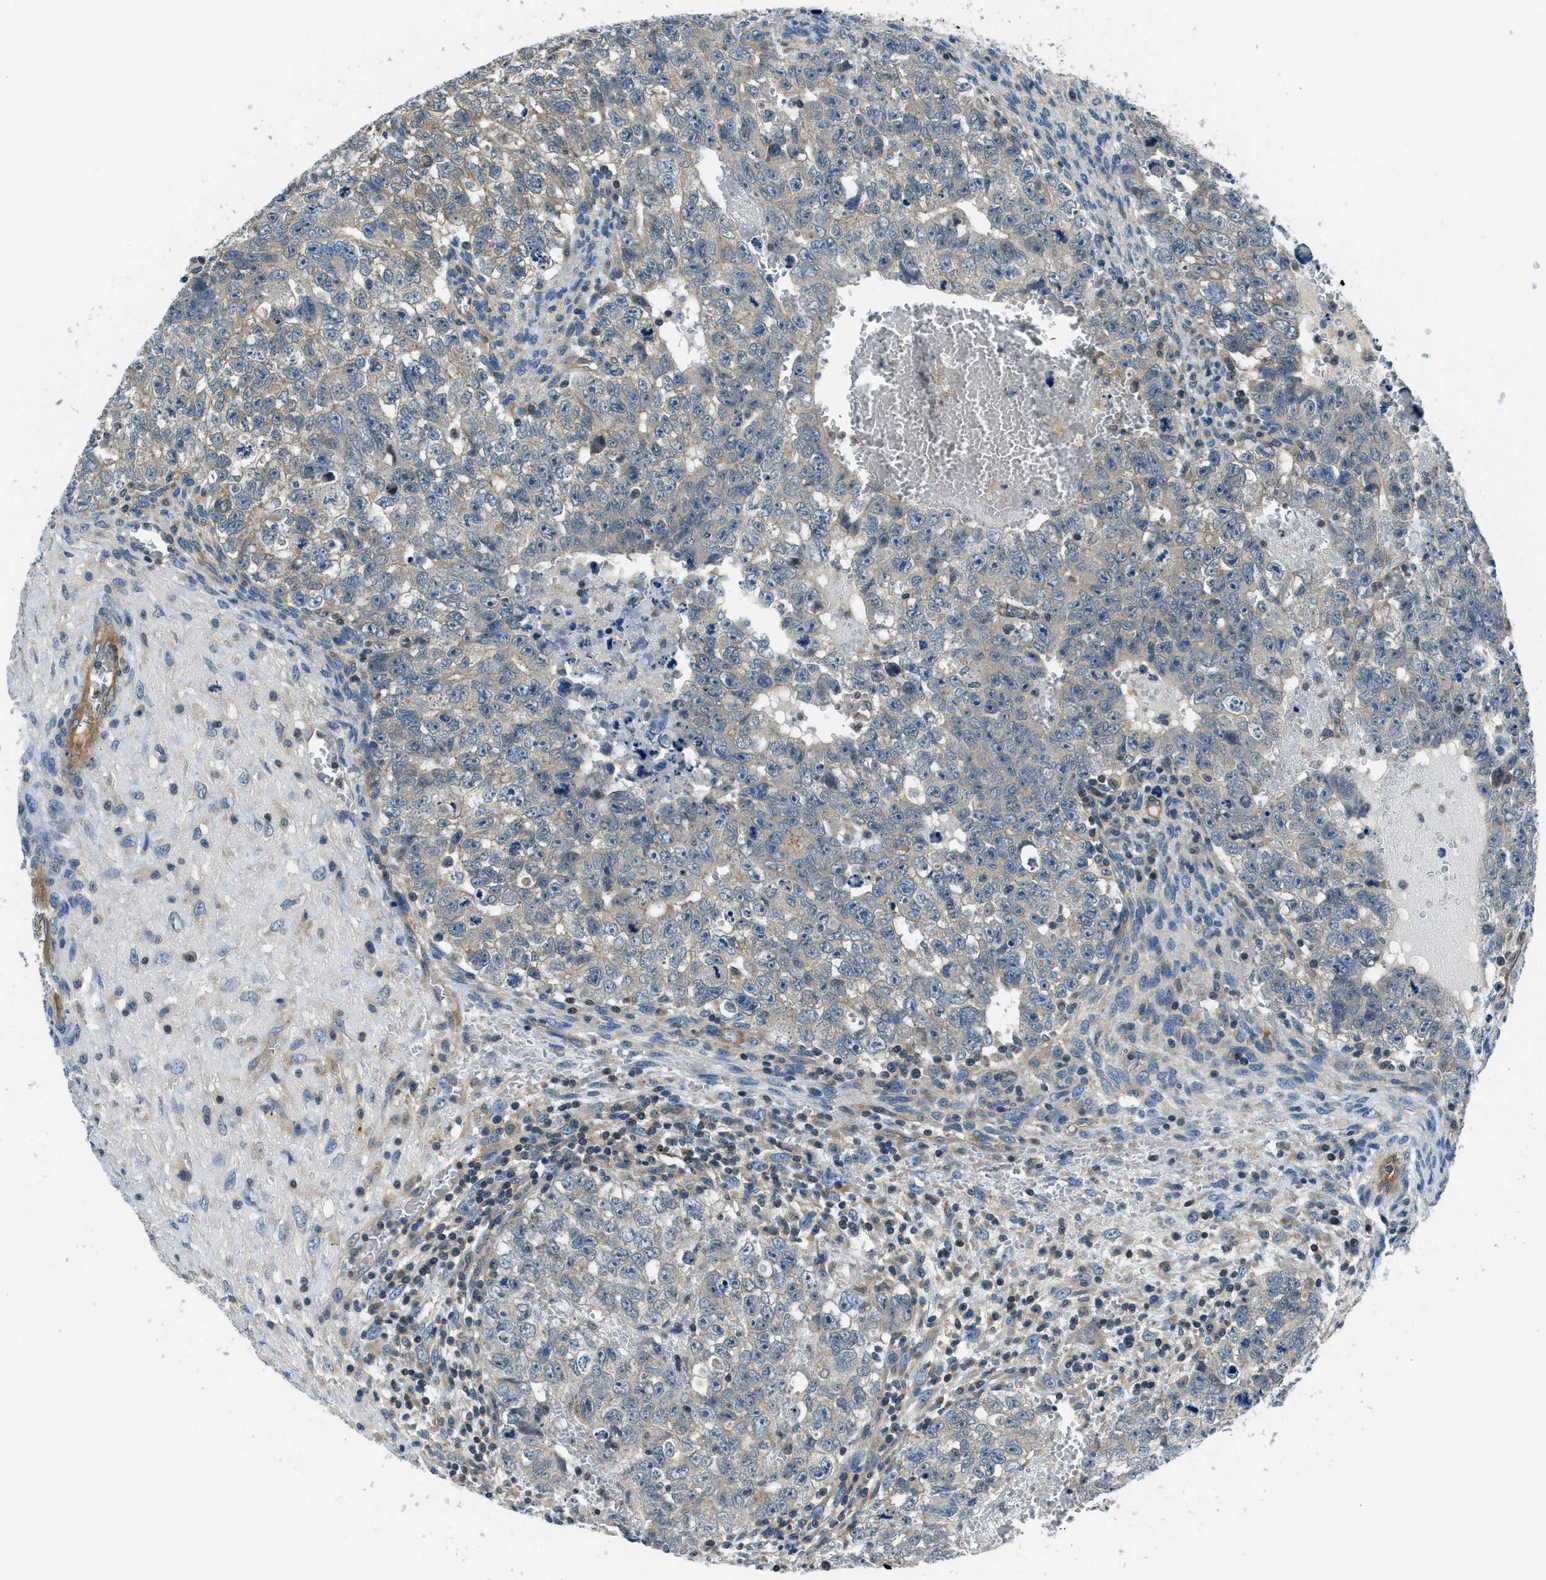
{"staining": {"intensity": "weak", "quantity": "25%-75%", "location": "cytoplasmic/membranous"}, "tissue": "testis cancer", "cell_type": "Tumor cells", "image_type": "cancer", "snomed": [{"axis": "morphology", "description": "Seminoma, NOS"}, {"axis": "morphology", "description": "Carcinoma, Embryonal, NOS"}, {"axis": "topography", "description": "Testis"}], "caption": "IHC micrograph of testis embryonal carcinoma stained for a protein (brown), which displays low levels of weak cytoplasmic/membranous expression in approximately 25%-75% of tumor cells.", "gene": "SLC19A2", "patient": {"sex": "male", "age": 38}}